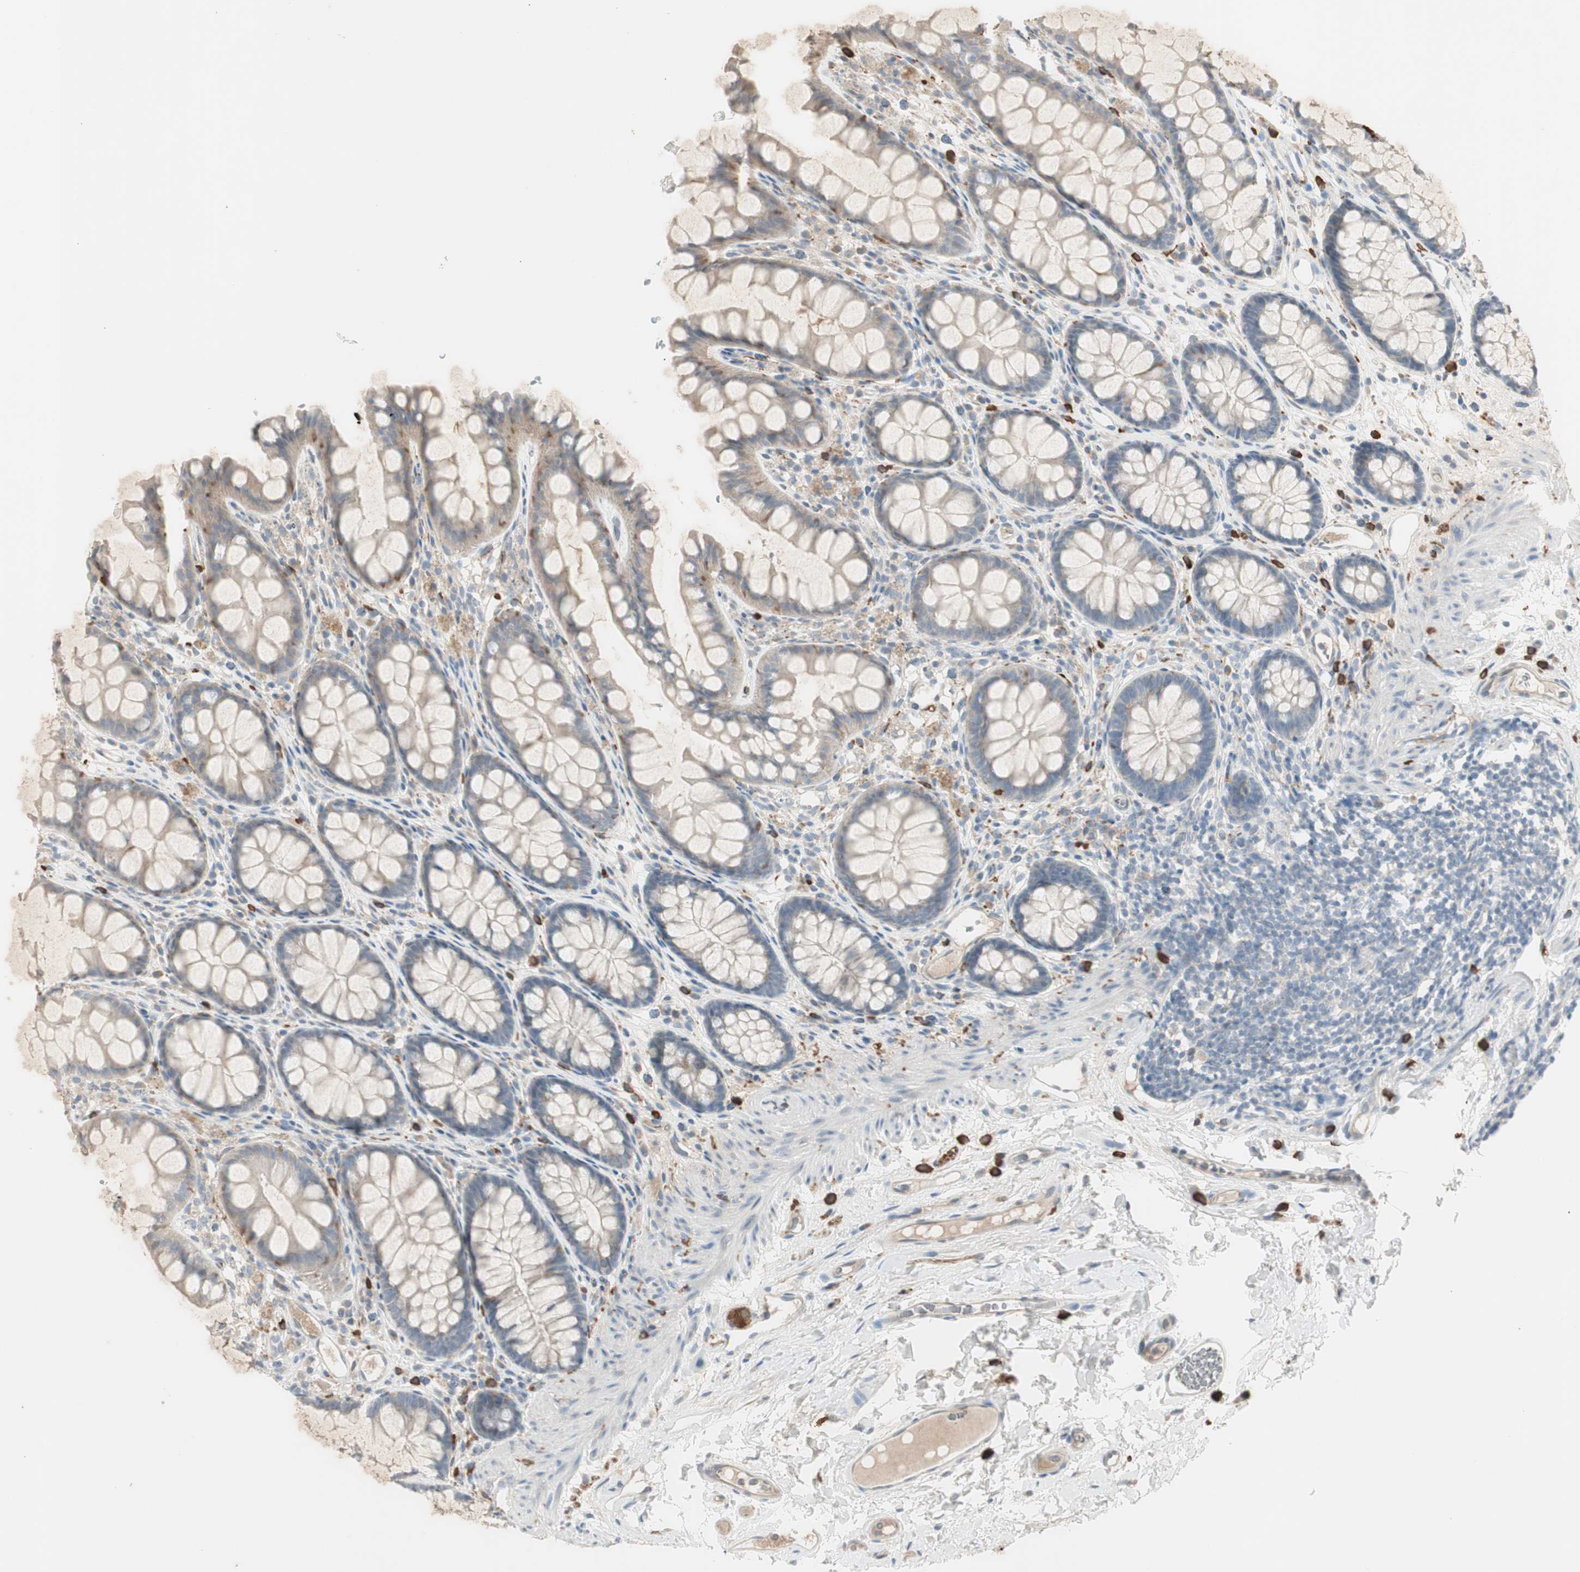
{"staining": {"intensity": "weak", "quantity": ">75%", "location": "cytoplasmic/membranous"}, "tissue": "colon", "cell_type": "Endothelial cells", "image_type": "normal", "snomed": [{"axis": "morphology", "description": "Normal tissue, NOS"}, {"axis": "topography", "description": "Colon"}], "caption": "Endothelial cells demonstrate low levels of weak cytoplasmic/membranous positivity in approximately >75% of cells in unremarkable colon. The staining is performed using DAB (3,3'-diaminobenzidine) brown chromogen to label protein expression. The nuclei are counter-stained blue using hematoxylin.", "gene": "MAPRE3", "patient": {"sex": "female", "age": 55}}